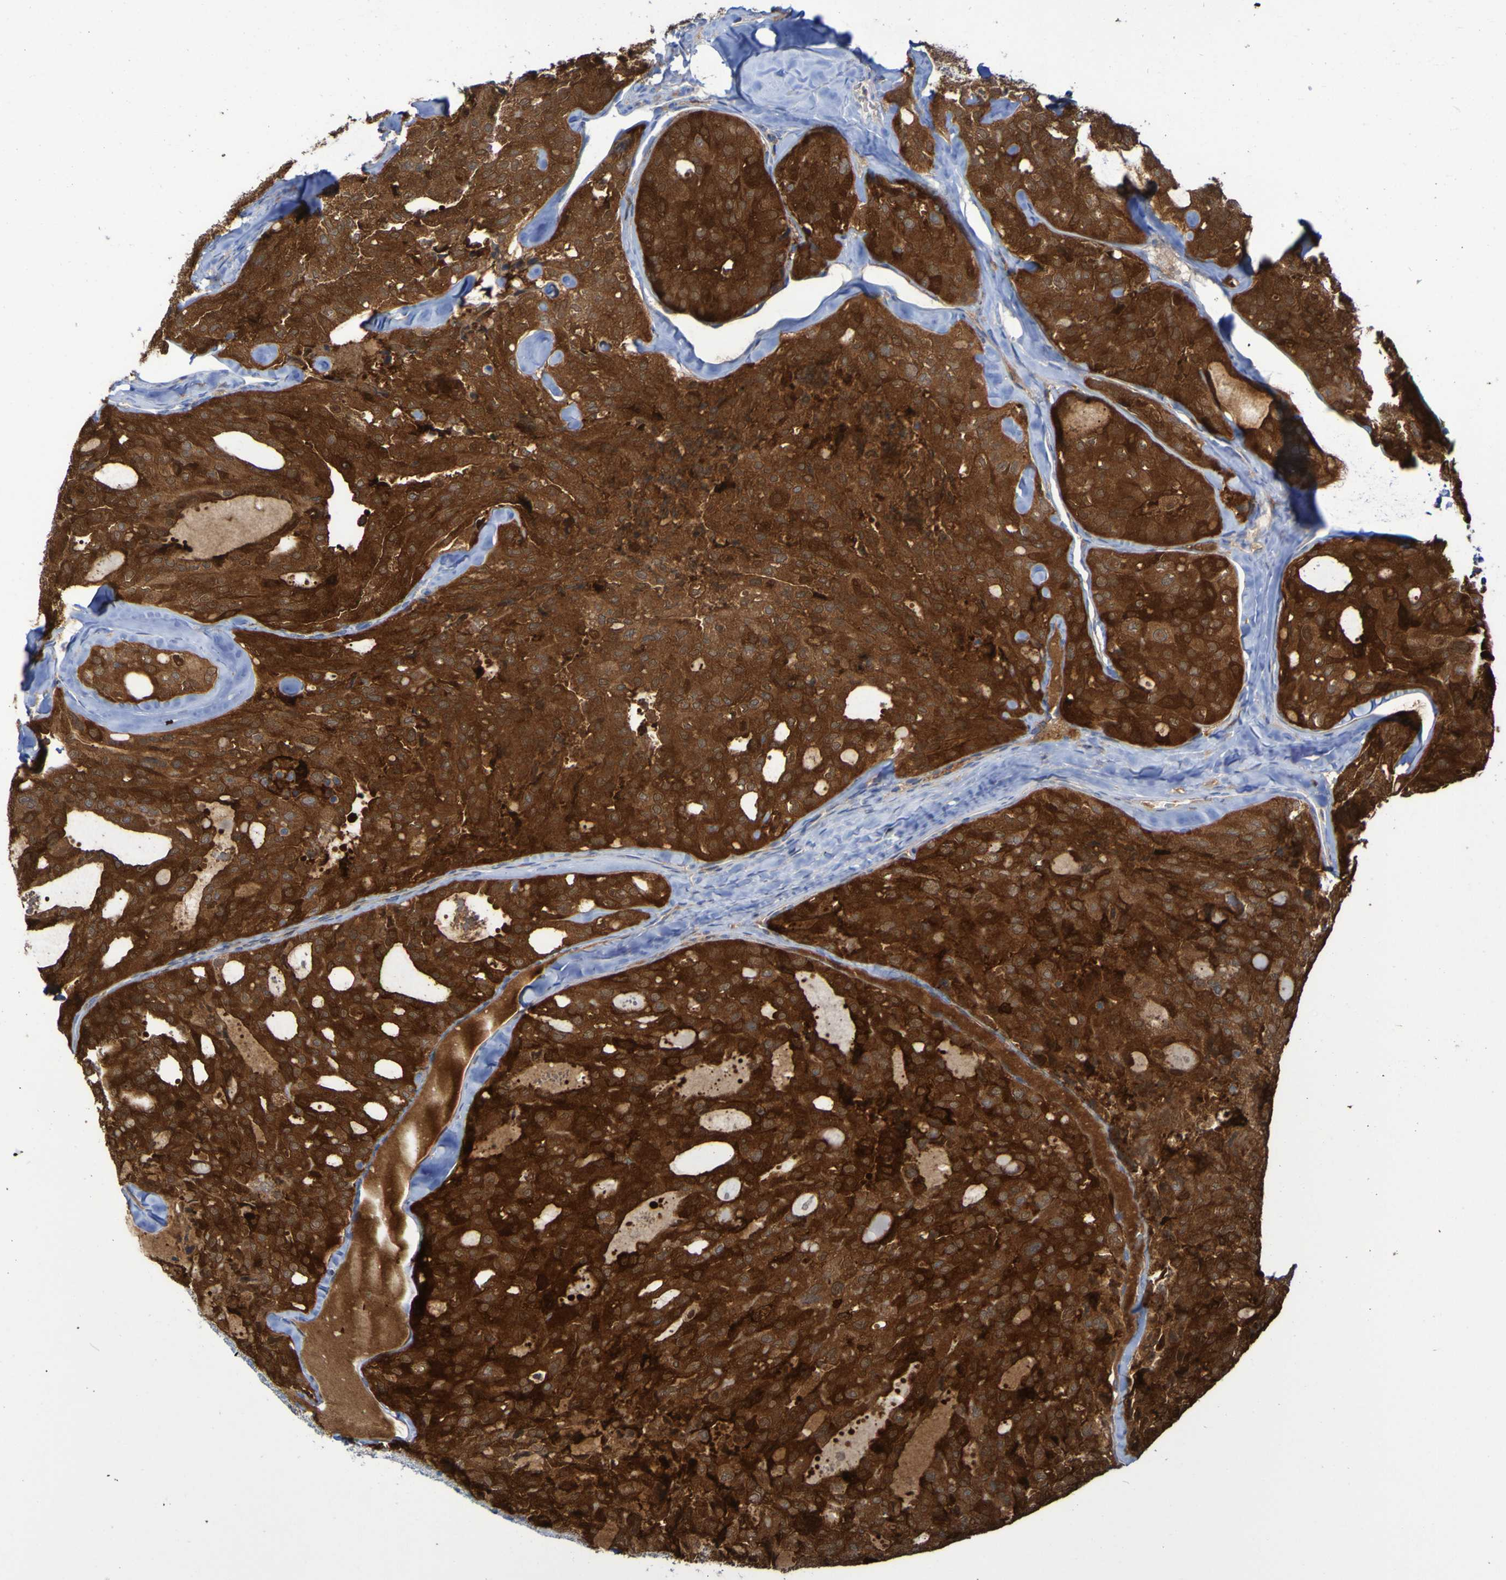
{"staining": {"intensity": "strong", "quantity": ">75%", "location": "cytoplasmic/membranous"}, "tissue": "thyroid cancer", "cell_type": "Tumor cells", "image_type": "cancer", "snomed": [{"axis": "morphology", "description": "Follicular adenoma carcinoma, NOS"}, {"axis": "topography", "description": "Thyroid gland"}], "caption": "An image of follicular adenoma carcinoma (thyroid) stained for a protein demonstrates strong cytoplasmic/membranous brown staining in tumor cells.", "gene": "MPPE1", "patient": {"sex": "male", "age": 75}}